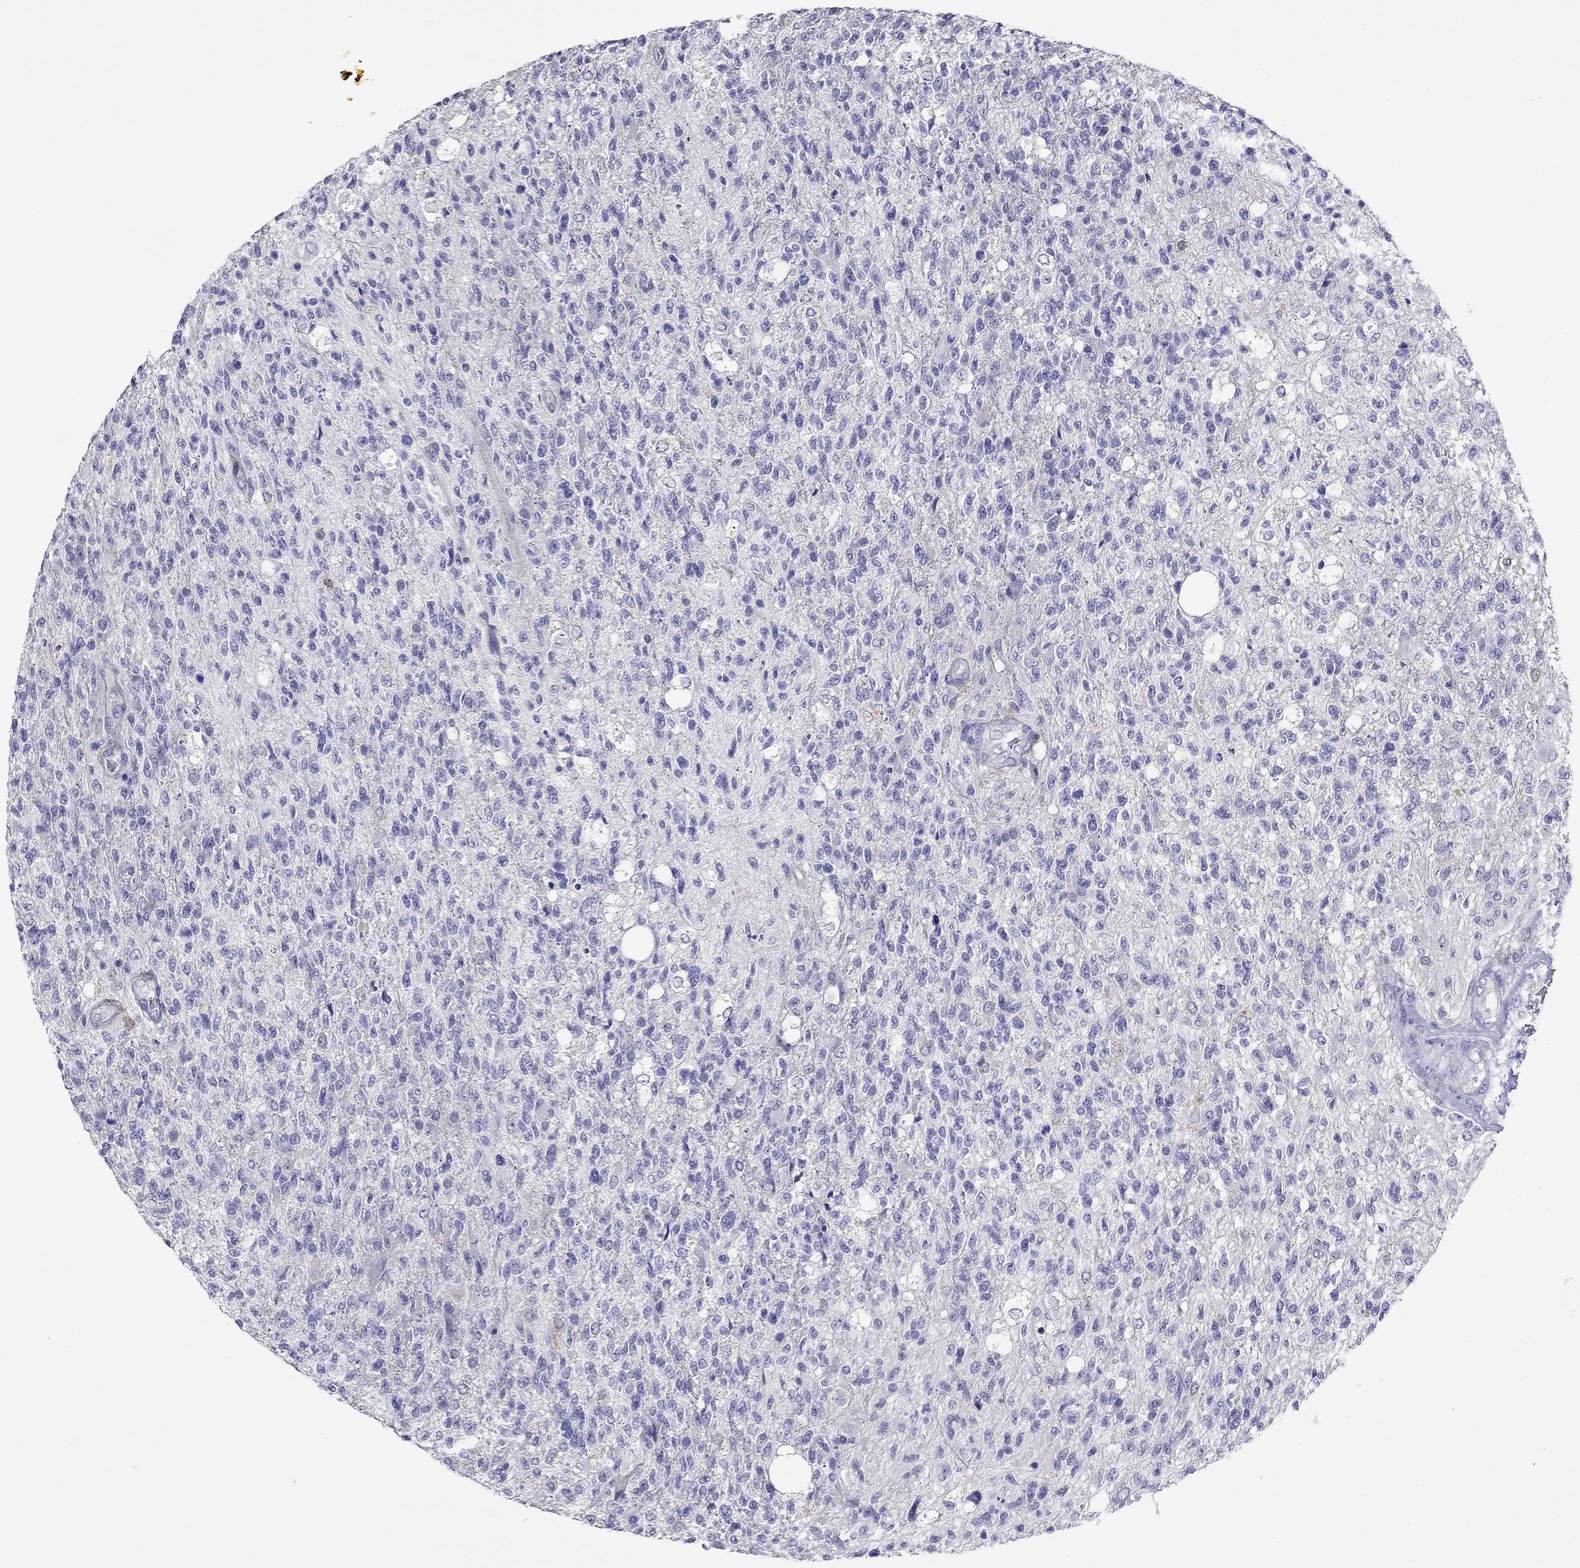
{"staining": {"intensity": "negative", "quantity": "none", "location": "none"}, "tissue": "glioma", "cell_type": "Tumor cells", "image_type": "cancer", "snomed": [{"axis": "morphology", "description": "Glioma, malignant, High grade"}, {"axis": "topography", "description": "Brain"}], "caption": "DAB (3,3'-diaminobenzidine) immunohistochemical staining of malignant high-grade glioma reveals no significant staining in tumor cells. (DAB IHC, high magnification).", "gene": "CAPNS2", "patient": {"sex": "male", "age": 56}}